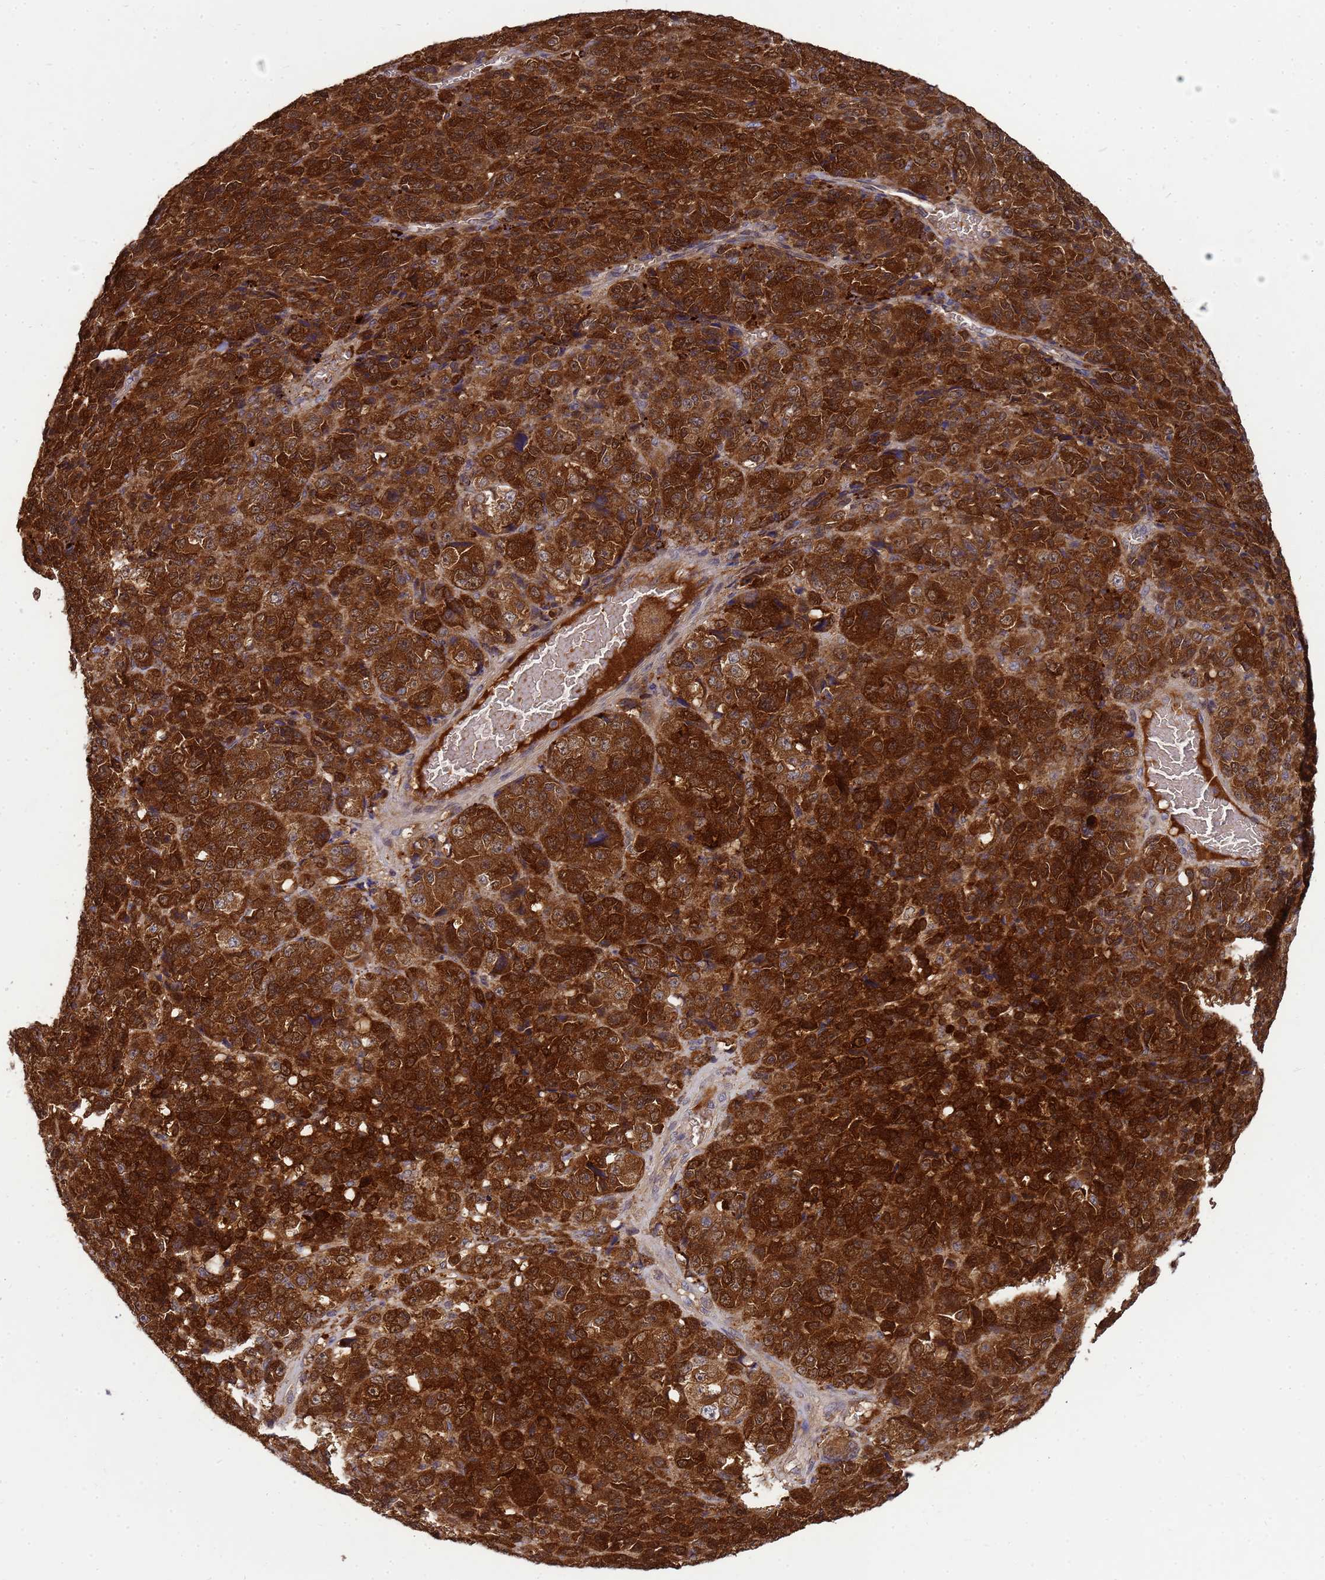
{"staining": {"intensity": "strong", "quantity": ">75%", "location": "cytoplasmic/membranous,nuclear"}, "tissue": "melanoma", "cell_type": "Tumor cells", "image_type": "cancer", "snomed": [{"axis": "morphology", "description": "Malignant melanoma, Metastatic site"}, {"axis": "topography", "description": "Brain"}], "caption": "Immunohistochemistry (IHC) photomicrograph of malignant melanoma (metastatic site) stained for a protein (brown), which exhibits high levels of strong cytoplasmic/membranous and nuclear positivity in approximately >75% of tumor cells.", "gene": "EIF4EBP3", "patient": {"sex": "female", "age": 56}}